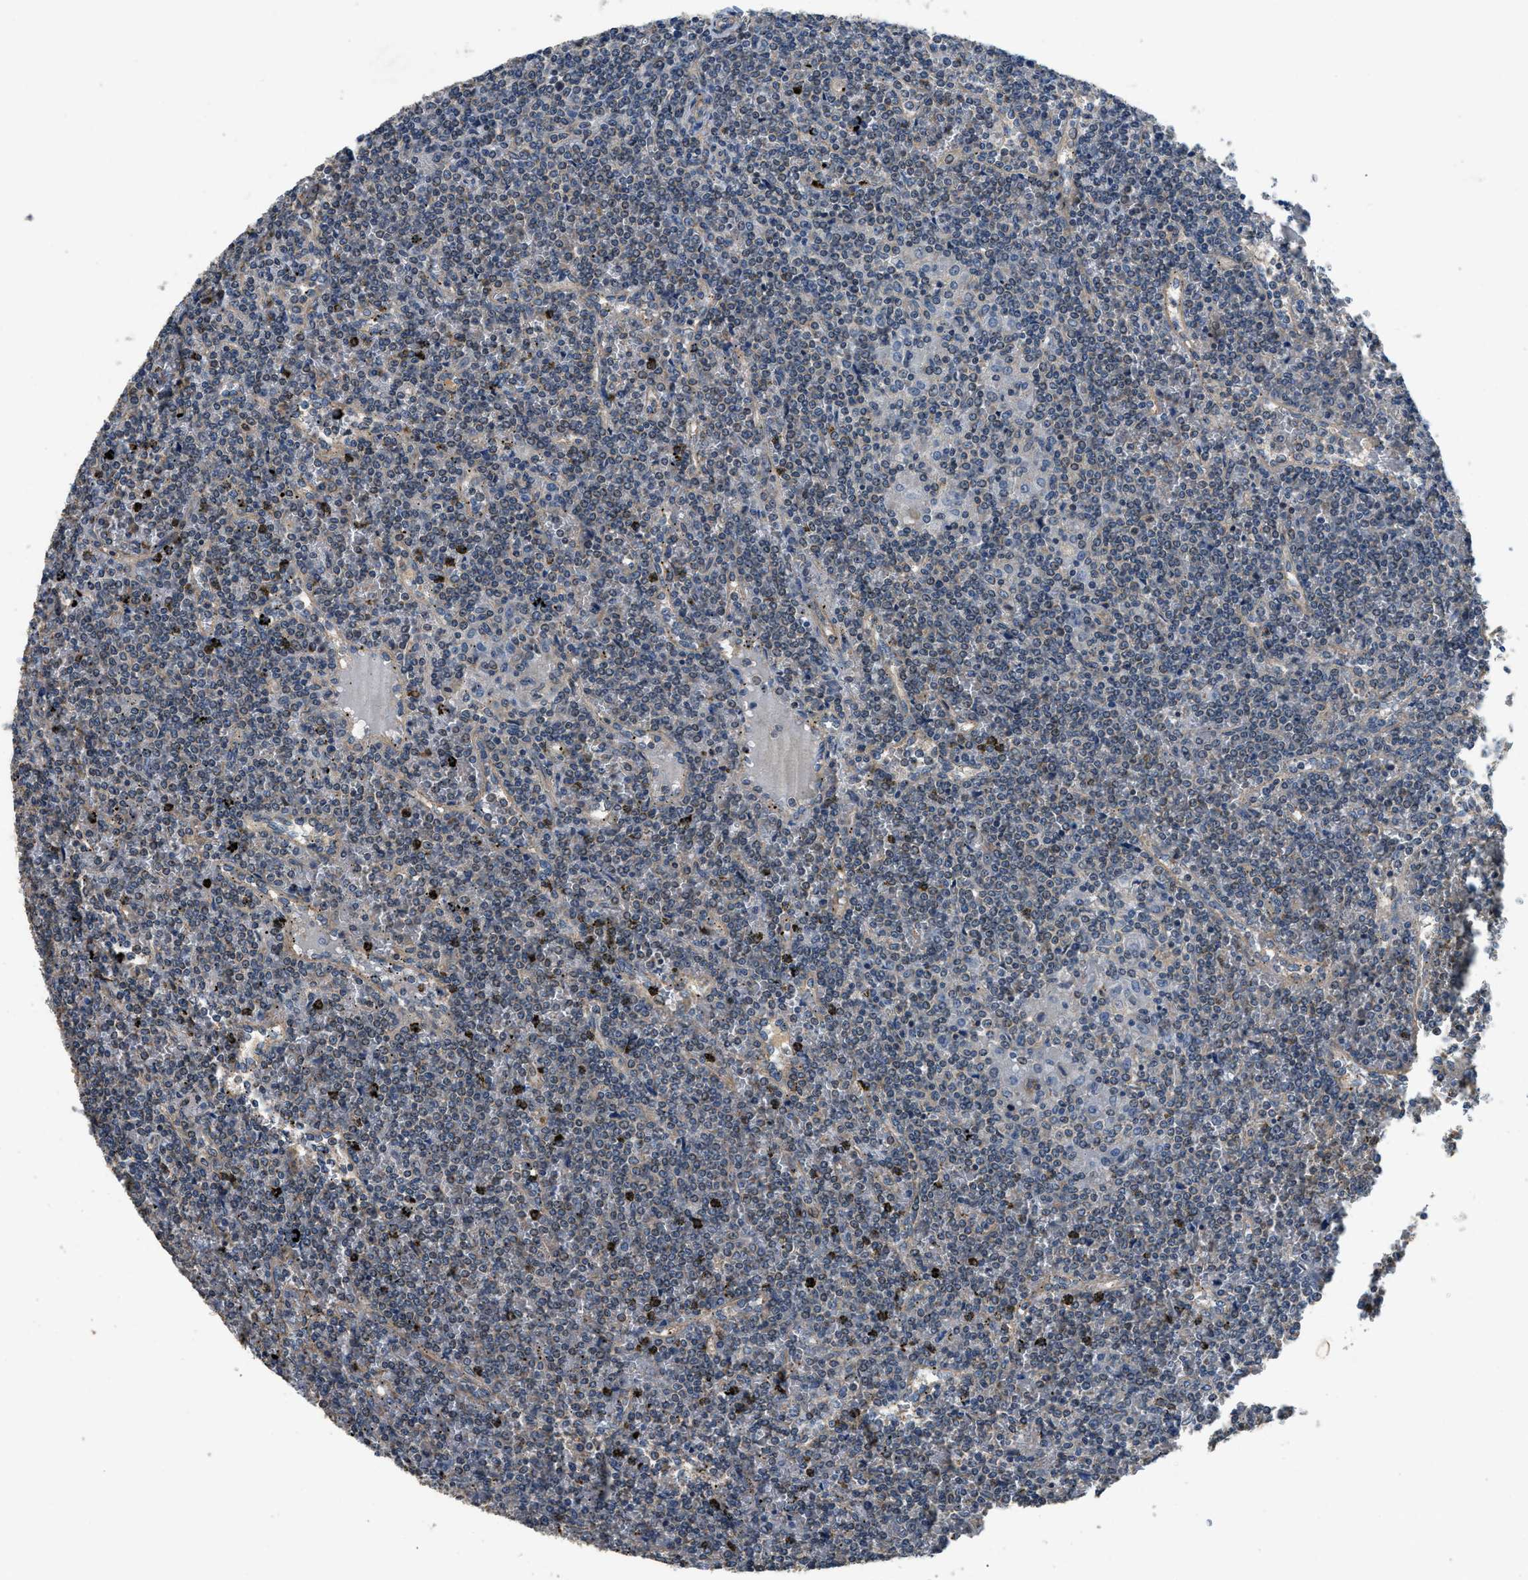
{"staining": {"intensity": "negative", "quantity": "none", "location": "none"}, "tissue": "lymphoma", "cell_type": "Tumor cells", "image_type": "cancer", "snomed": [{"axis": "morphology", "description": "Malignant lymphoma, non-Hodgkin's type, Low grade"}, {"axis": "topography", "description": "Spleen"}], "caption": "The immunohistochemistry micrograph has no significant expression in tumor cells of low-grade malignant lymphoma, non-Hodgkin's type tissue.", "gene": "SSH2", "patient": {"sex": "female", "age": 19}}